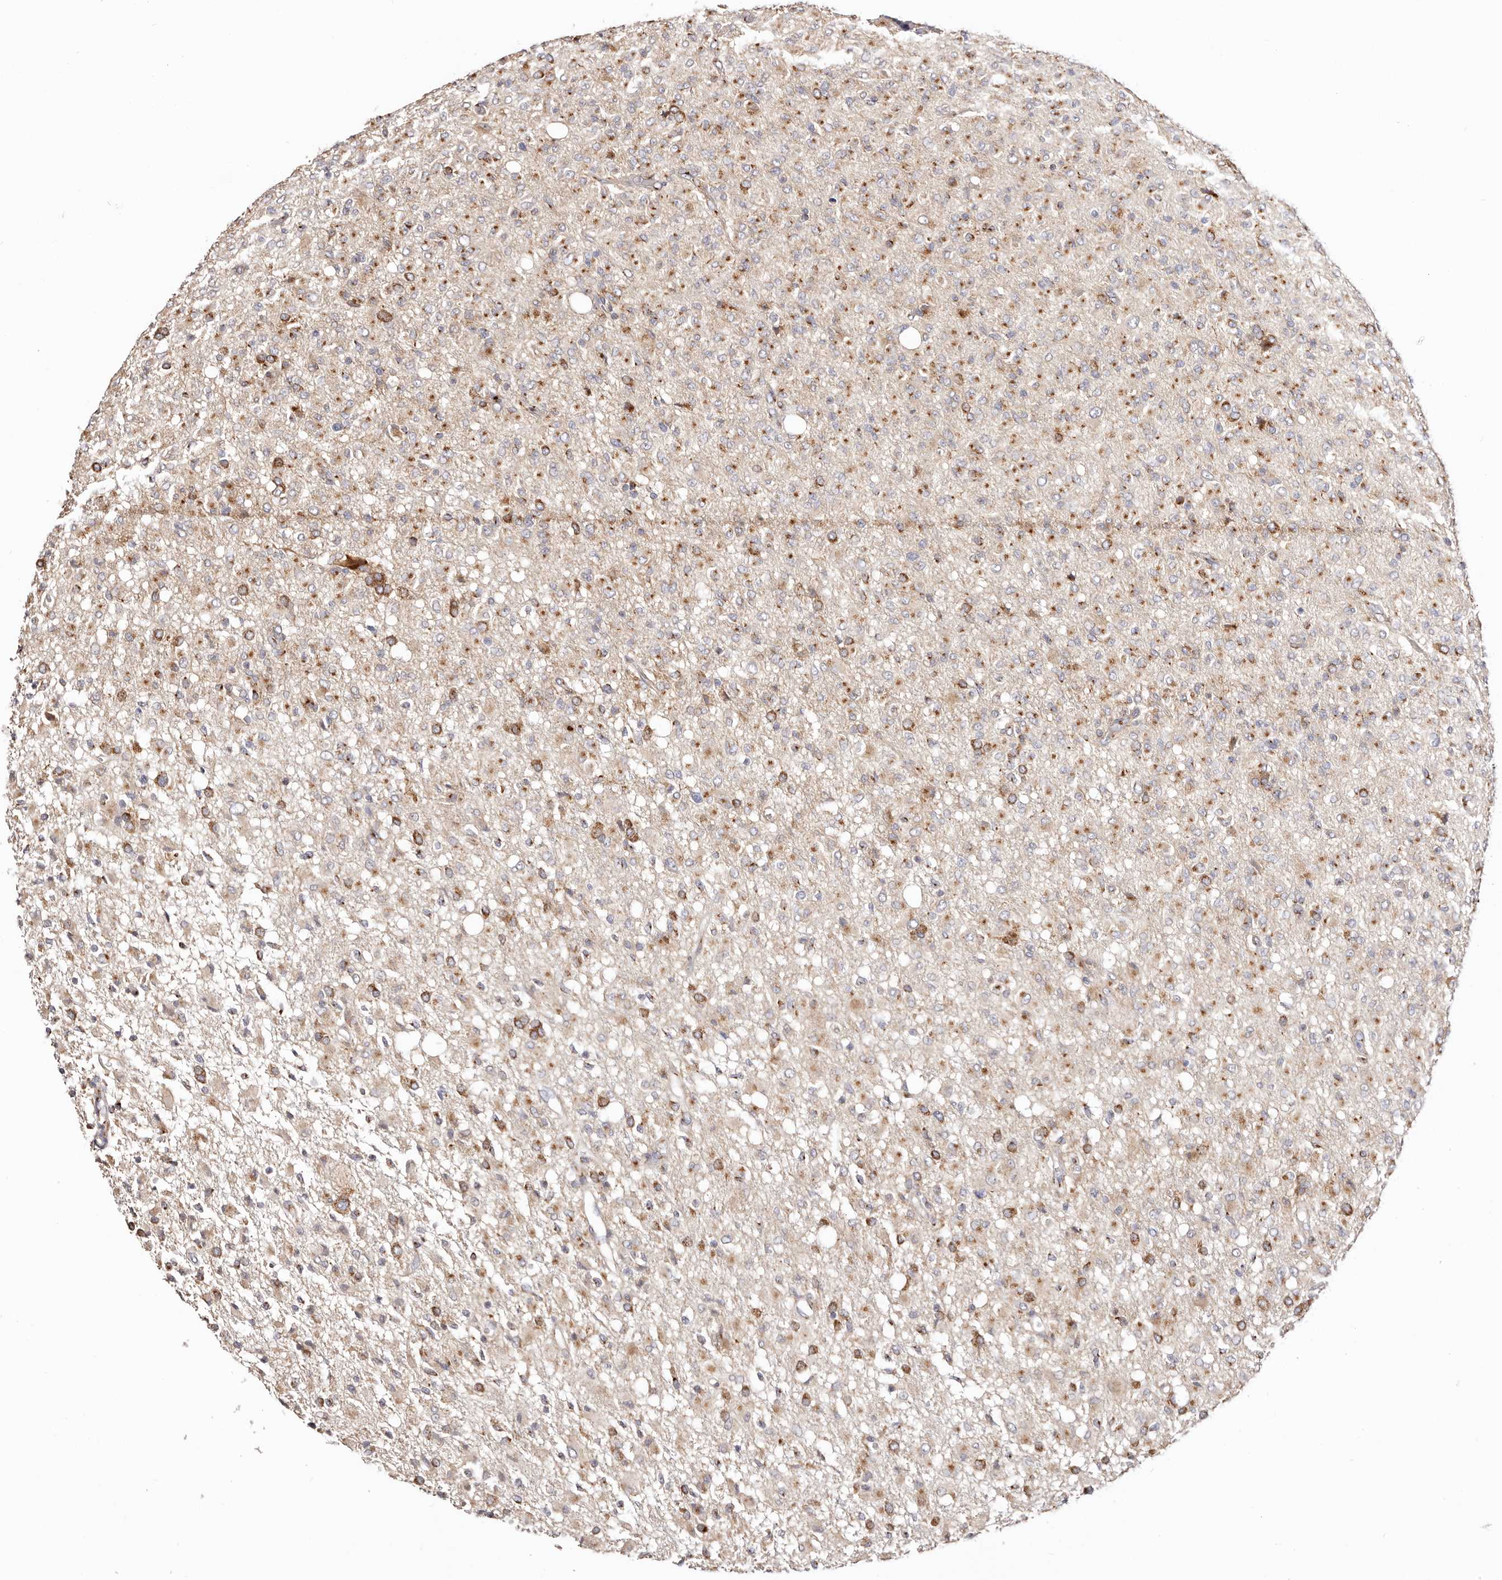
{"staining": {"intensity": "moderate", "quantity": "25%-75%", "location": "cytoplasmic/membranous"}, "tissue": "glioma", "cell_type": "Tumor cells", "image_type": "cancer", "snomed": [{"axis": "morphology", "description": "Glioma, malignant, High grade"}, {"axis": "topography", "description": "Brain"}], "caption": "This histopathology image exhibits glioma stained with immunohistochemistry to label a protein in brown. The cytoplasmic/membranous of tumor cells show moderate positivity for the protein. Nuclei are counter-stained blue.", "gene": "MAPK6", "patient": {"sex": "female", "age": 57}}